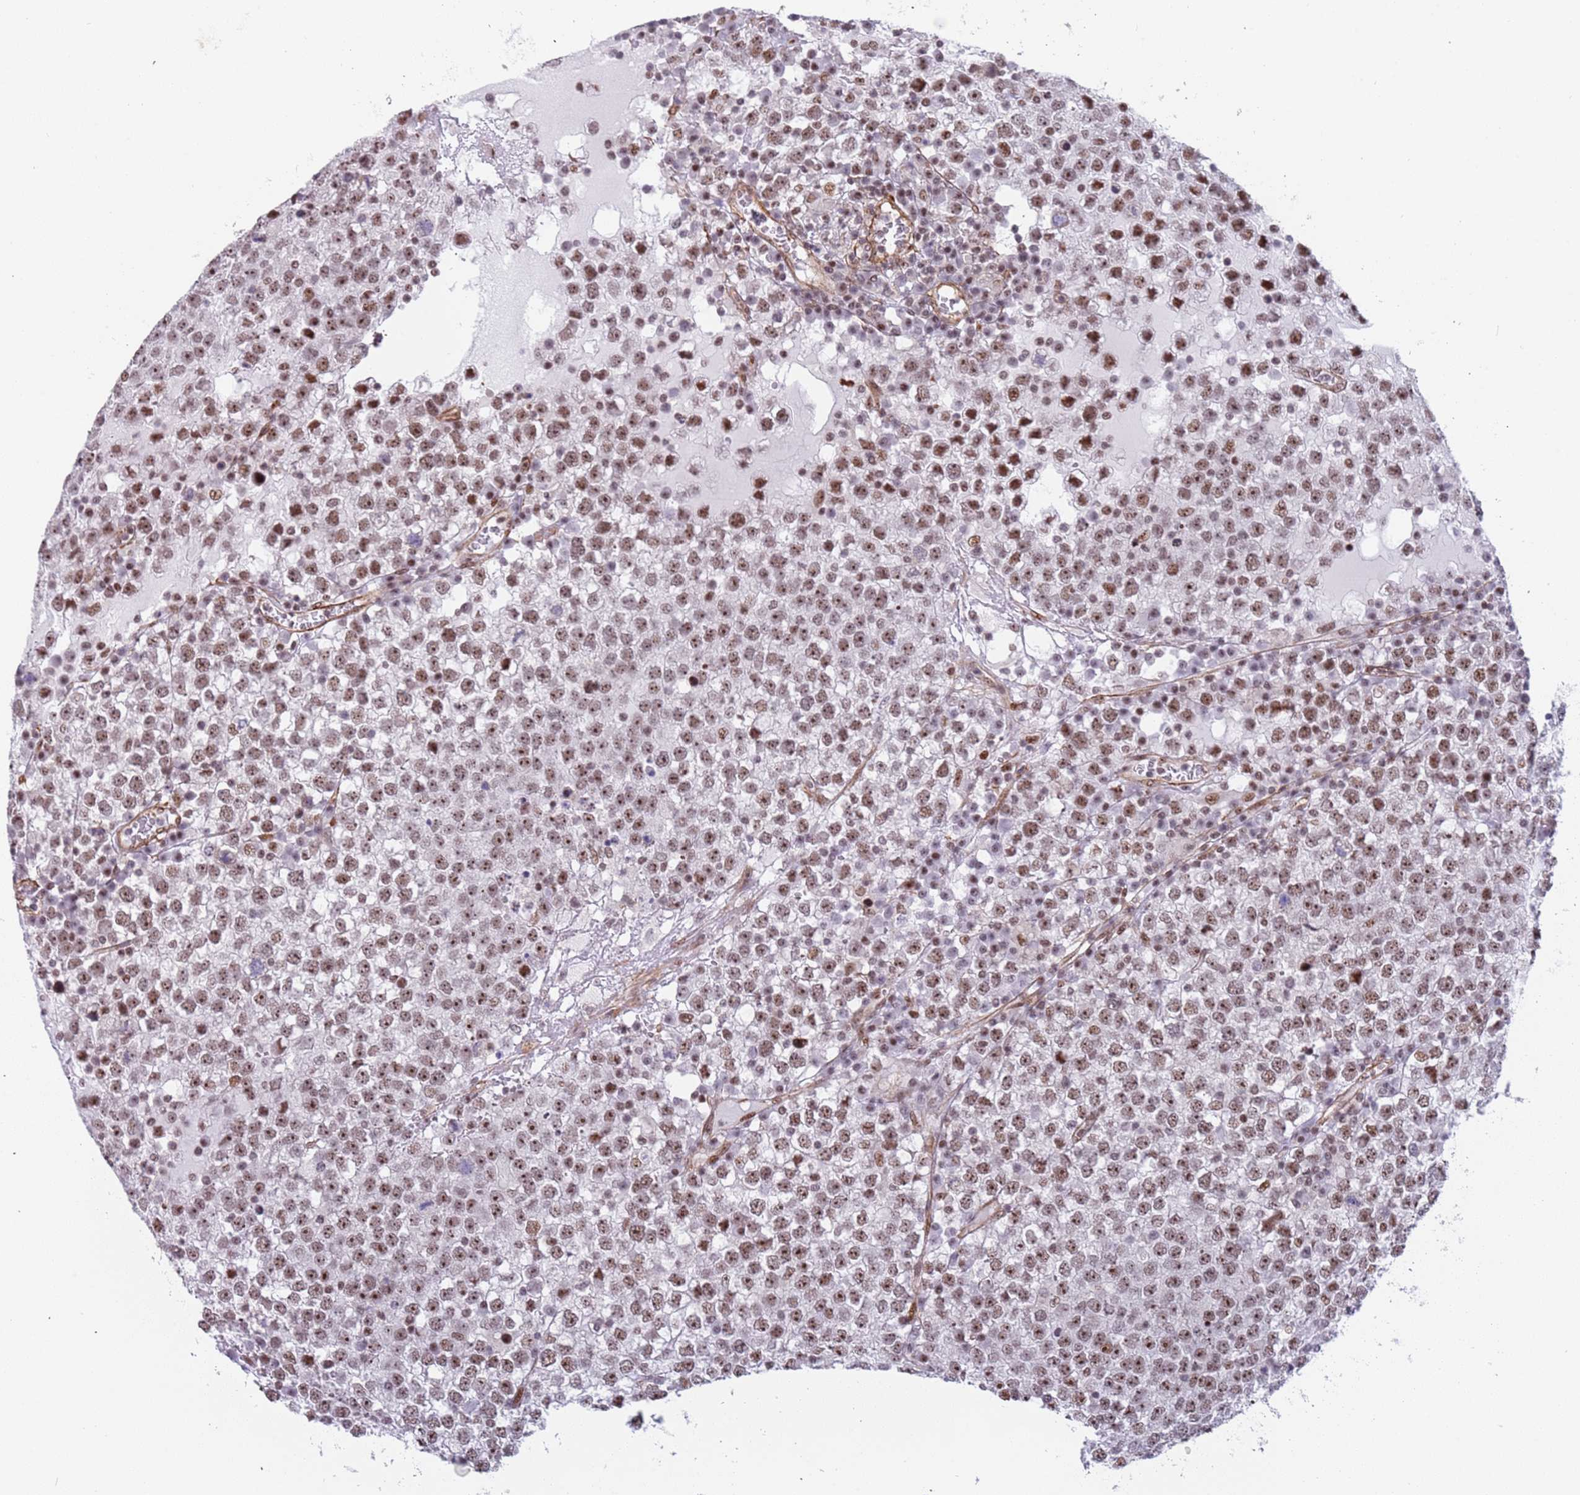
{"staining": {"intensity": "moderate", "quantity": ">75%", "location": "nuclear"}, "tissue": "testis cancer", "cell_type": "Tumor cells", "image_type": "cancer", "snomed": [{"axis": "morphology", "description": "Seminoma, NOS"}, {"axis": "topography", "description": "Testis"}], "caption": "Protein staining of seminoma (testis) tissue shows moderate nuclear positivity in approximately >75% of tumor cells.", "gene": "LRMDA", "patient": {"sex": "male", "age": 65}}